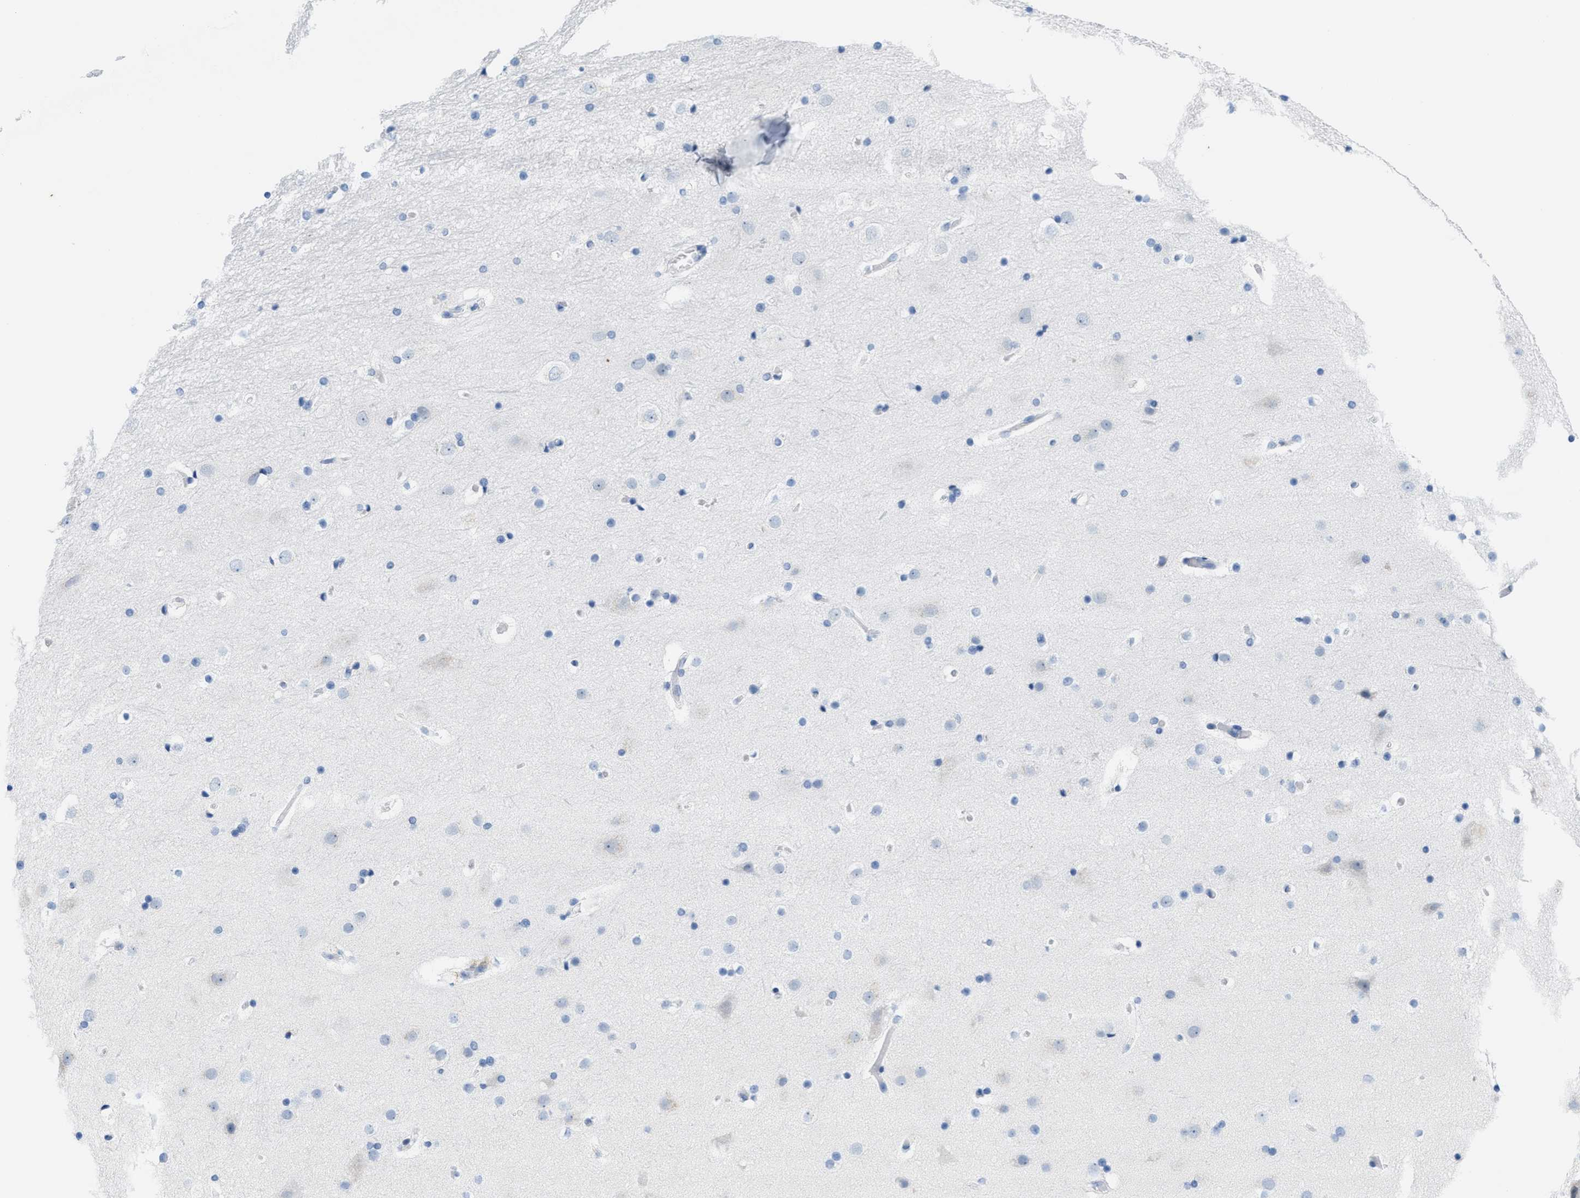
{"staining": {"intensity": "negative", "quantity": "none", "location": "none"}, "tissue": "cerebral cortex", "cell_type": "Endothelial cells", "image_type": "normal", "snomed": [{"axis": "morphology", "description": "Normal tissue, NOS"}, {"axis": "topography", "description": "Cerebral cortex"}], "caption": "This is an IHC histopathology image of normal cerebral cortex. There is no expression in endothelial cells.", "gene": "KIFC3", "patient": {"sex": "male", "age": 57}}